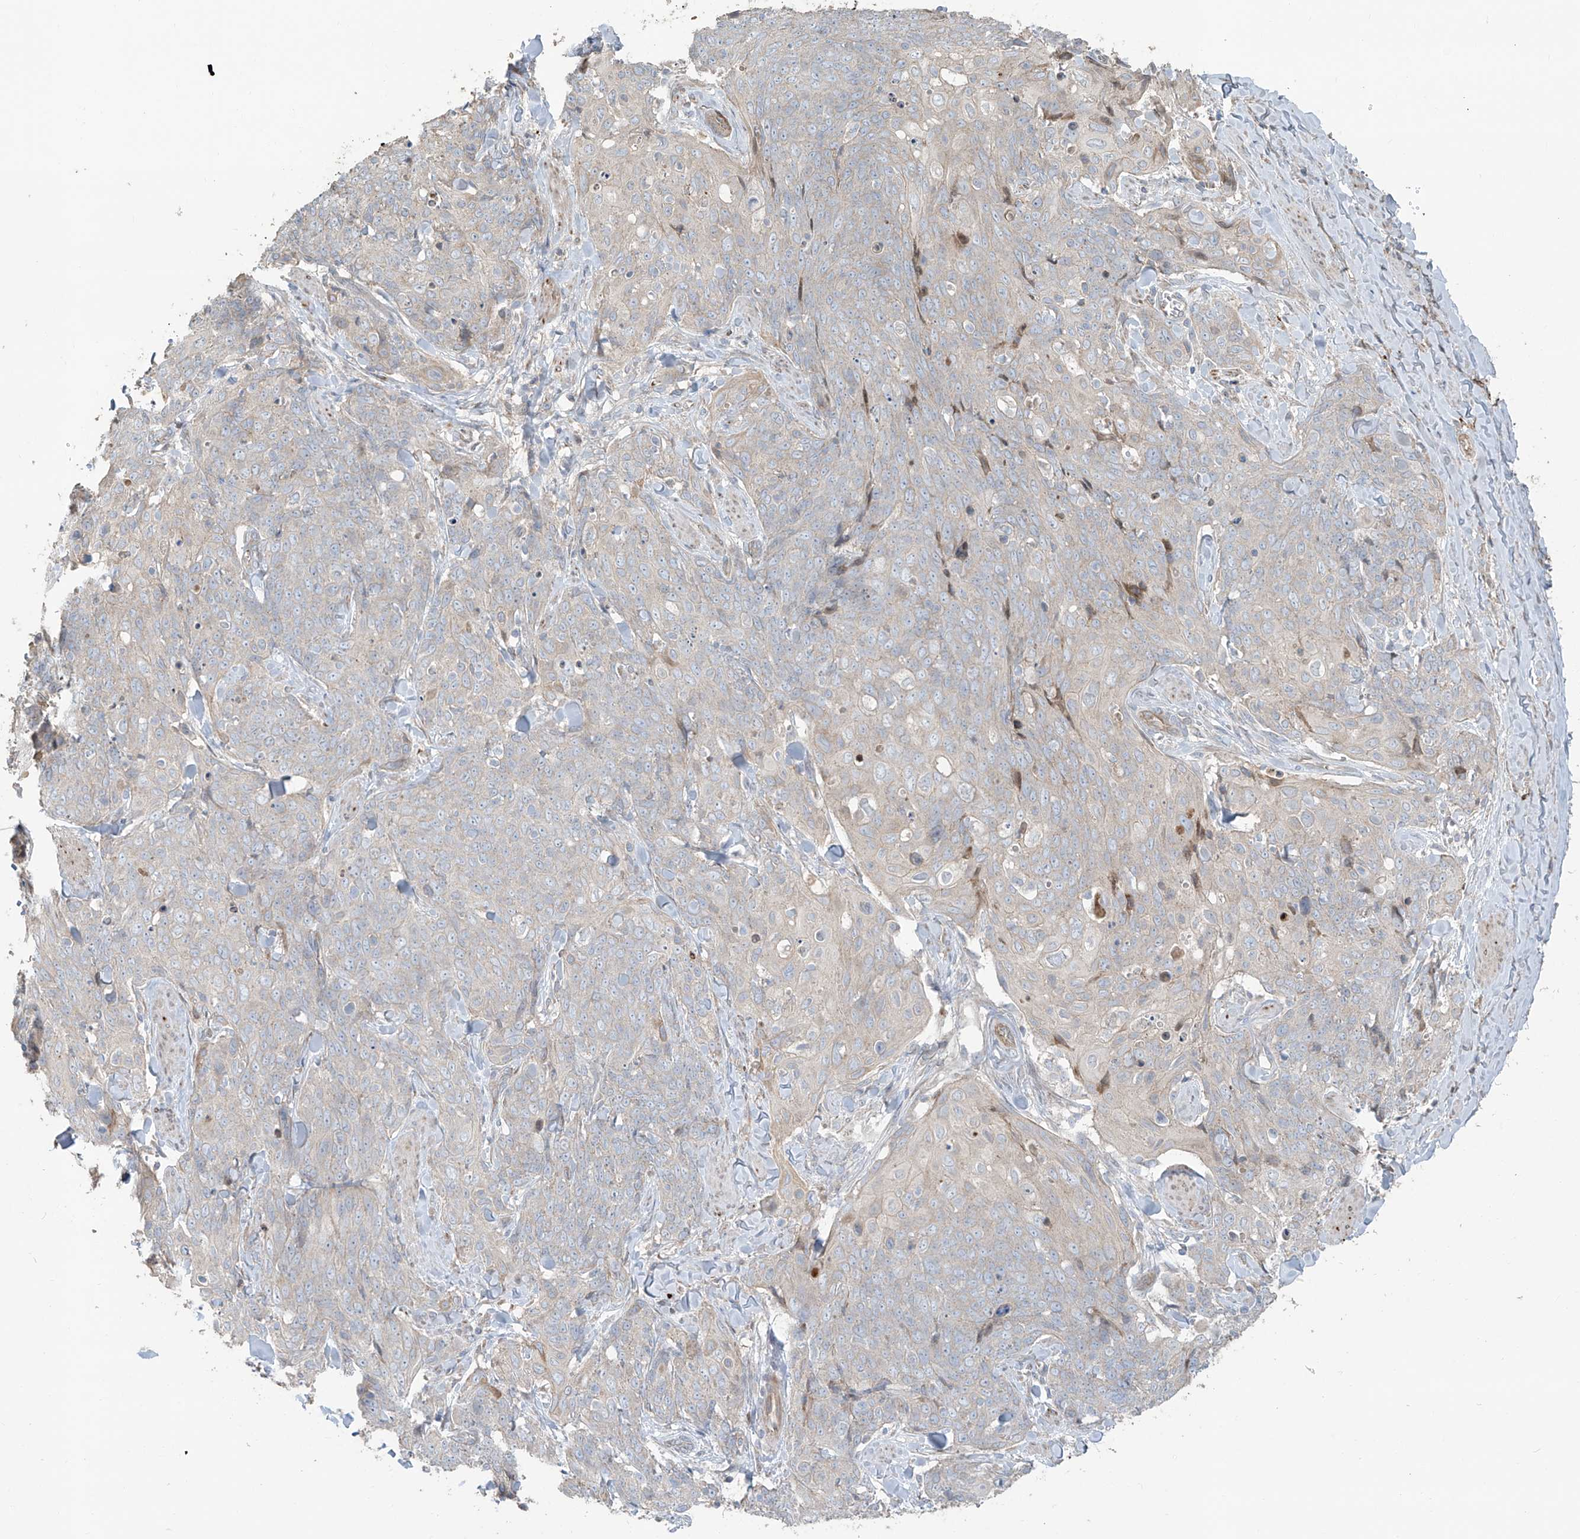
{"staining": {"intensity": "negative", "quantity": "none", "location": "none"}, "tissue": "skin cancer", "cell_type": "Tumor cells", "image_type": "cancer", "snomed": [{"axis": "morphology", "description": "Squamous cell carcinoma, NOS"}, {"axis": "topography", "description": "Skin"}, {"axis": "topography", "description": "Vulva"}], "caption": "The photomicrograph exhibits no significant staining in tumor cells of skin squamous cell carcinoma. The staining is performed using DAB brown chromogen with nuclei counter-stained in using hematoxylin.", "gene": "ABTB1", "patient": {"sex": "female", "age": 85}}